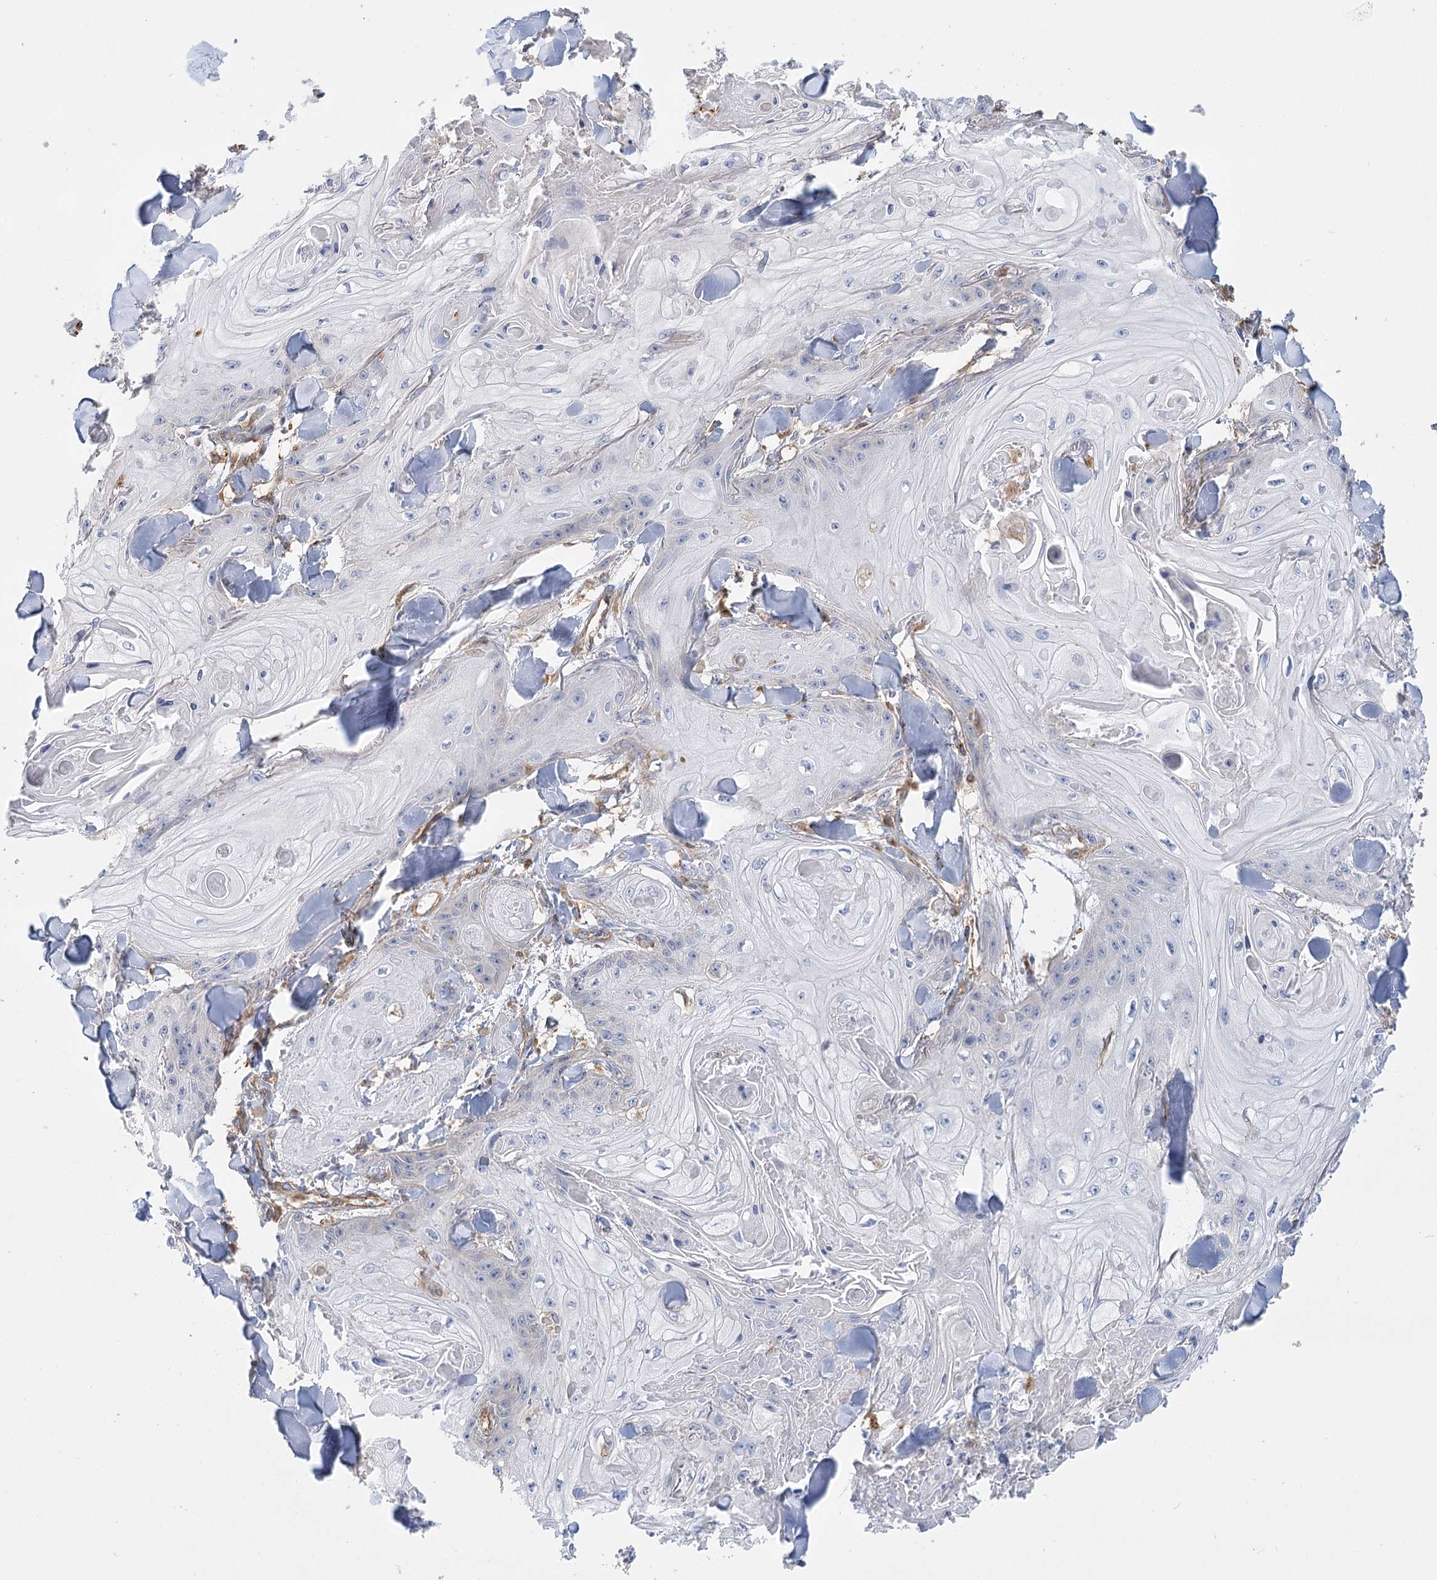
{"staining": {"intensity": "negative", "quantity": "none", "location": "none"}, "tissue": "skin cancer", "cell_type": "Tumor cells", "image_type": "cancer", "snomed": [{"axis": "morphology", "description": "Squamous cell carcinoma, NOS"}, {"axis": "topography", "description": "Skin"}], "caption": "Immunohistochemistry (IHC) of human skin cancer shows no staining in tumor cells.", "gene": "GUSB", "patient": {"sex": "male", "age": 74}}